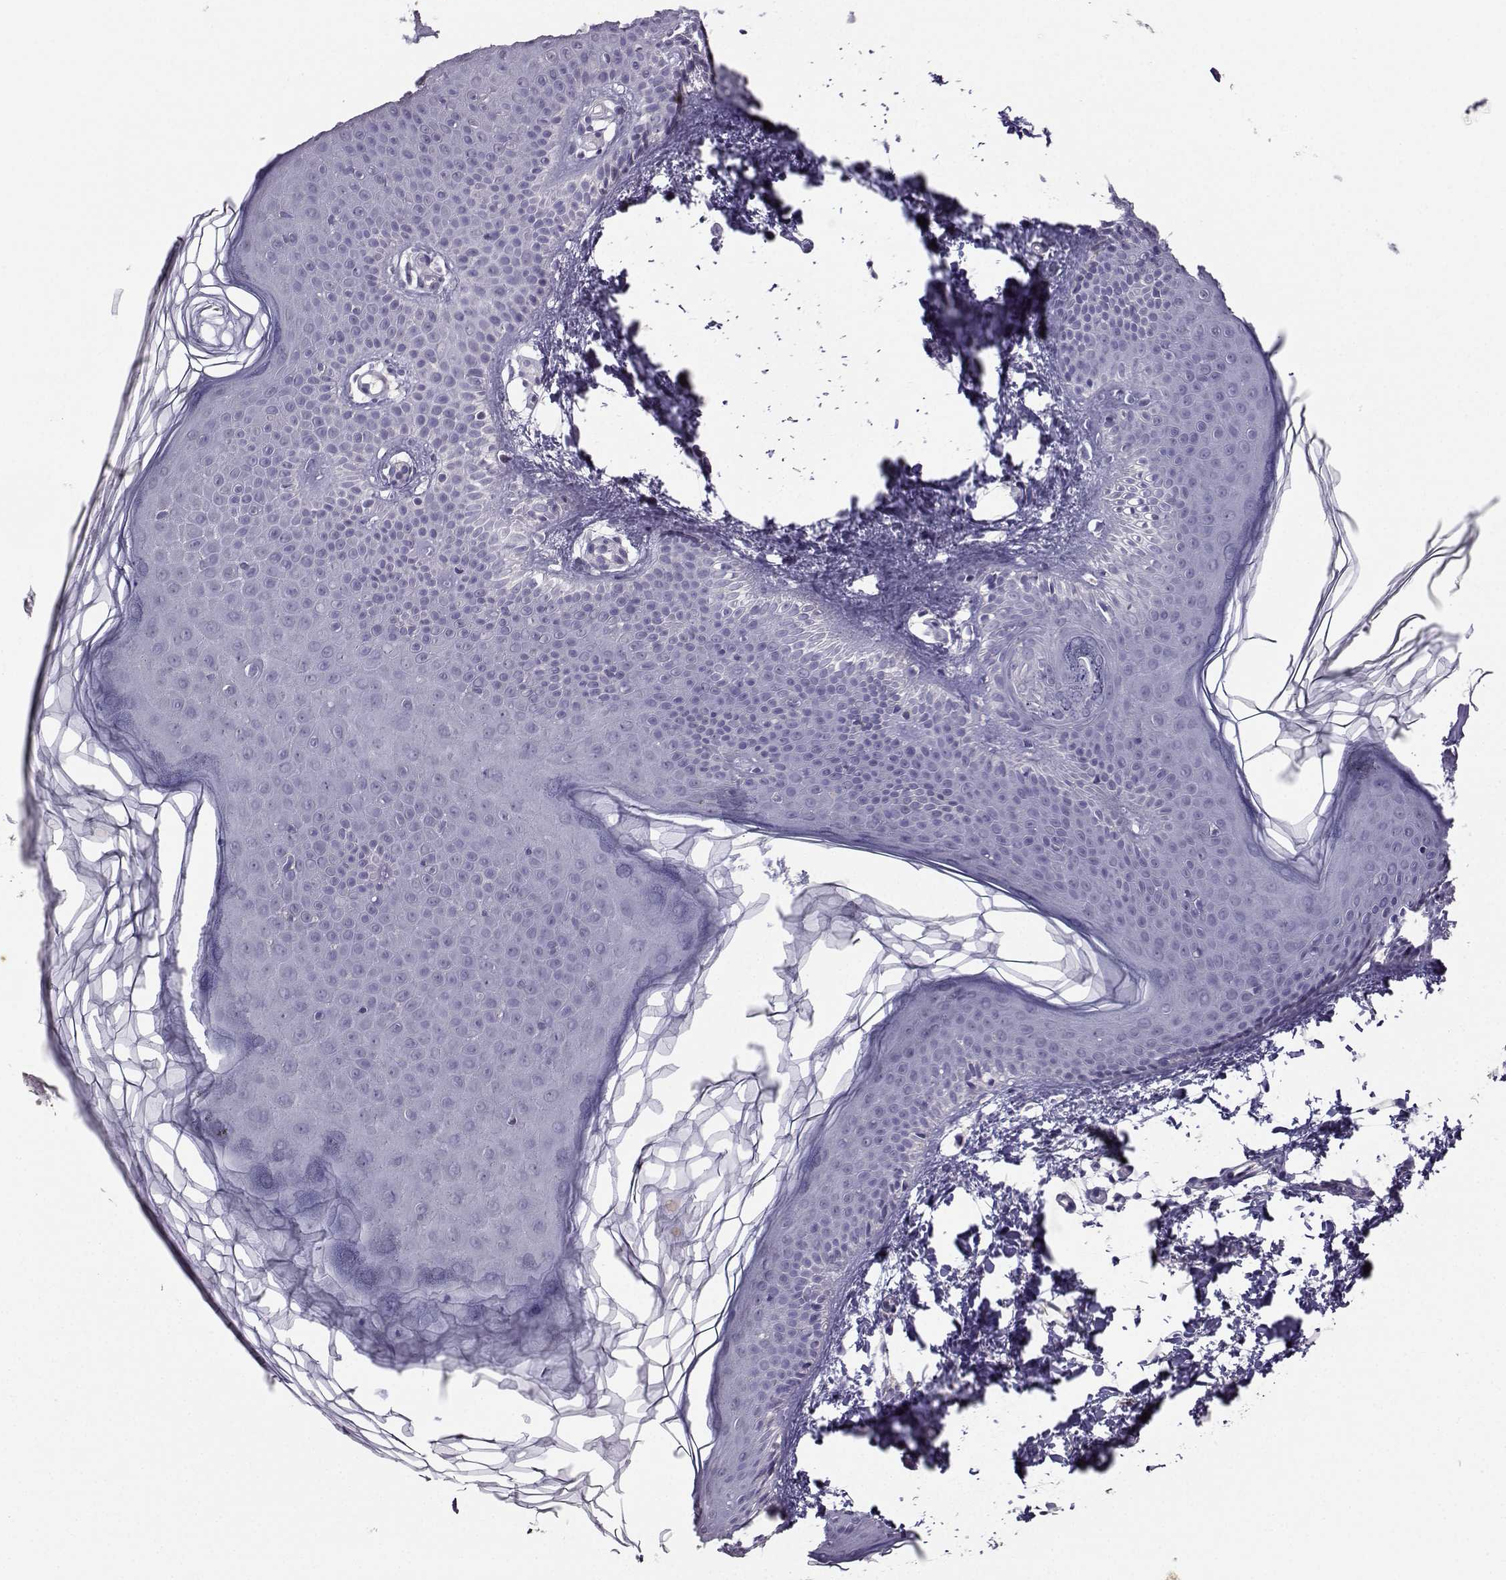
{"staining": {"intensity": "negative", "quantity": "none", "location": "none"}, "tissue": "skin", "cell_type": "Fibroblasts", "image_type": "normal", "snomed": [{"axis": "morphology", "description": "Normal tissue, NOS"}, {"axis": "topography", "description": "Skin"}], "caption": "Protein analysis of benign skin exhibits no significant staining in fibroblasts. The staining was performed using DAB to visualize the protein expression in brown, while the nuclei were stained in blue with hematoxylin (Magnification: 20x).", "gene": "AVP", "patient": {"sex": "female", "age": 62}}